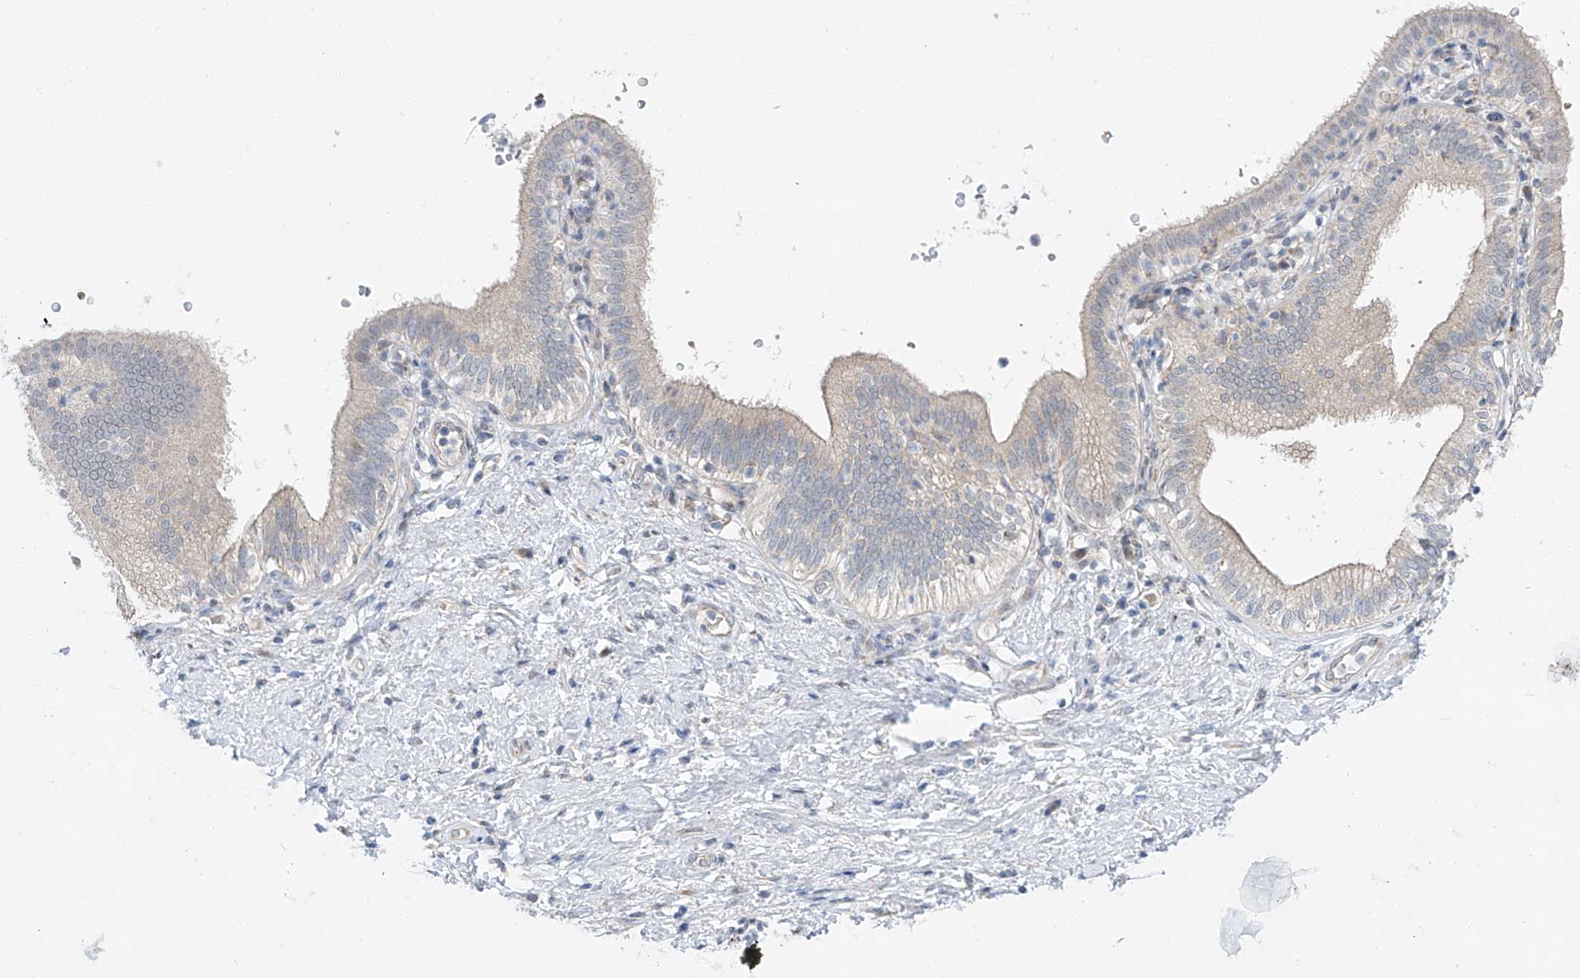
{"staining": {"intensity": "weak", "quantity": "<25%", "location": "cytoplasmic/membranous"}, "tissue": "pancreatic cancer", "cell_type": "Tumor cells", "image_type": "cancer", "snomed": [{"axis": "morphology", "description": "Adenocarcinoma, NOS"}, {"axis": "topography", "description": "Pancreas"}], "caption": "DAB immunohistochemical staining of human pancreatic cancer reveals no significant staining in tumor cells.", "gene": "CLDND1", "patient": {"sex": "female", "age": 73}}